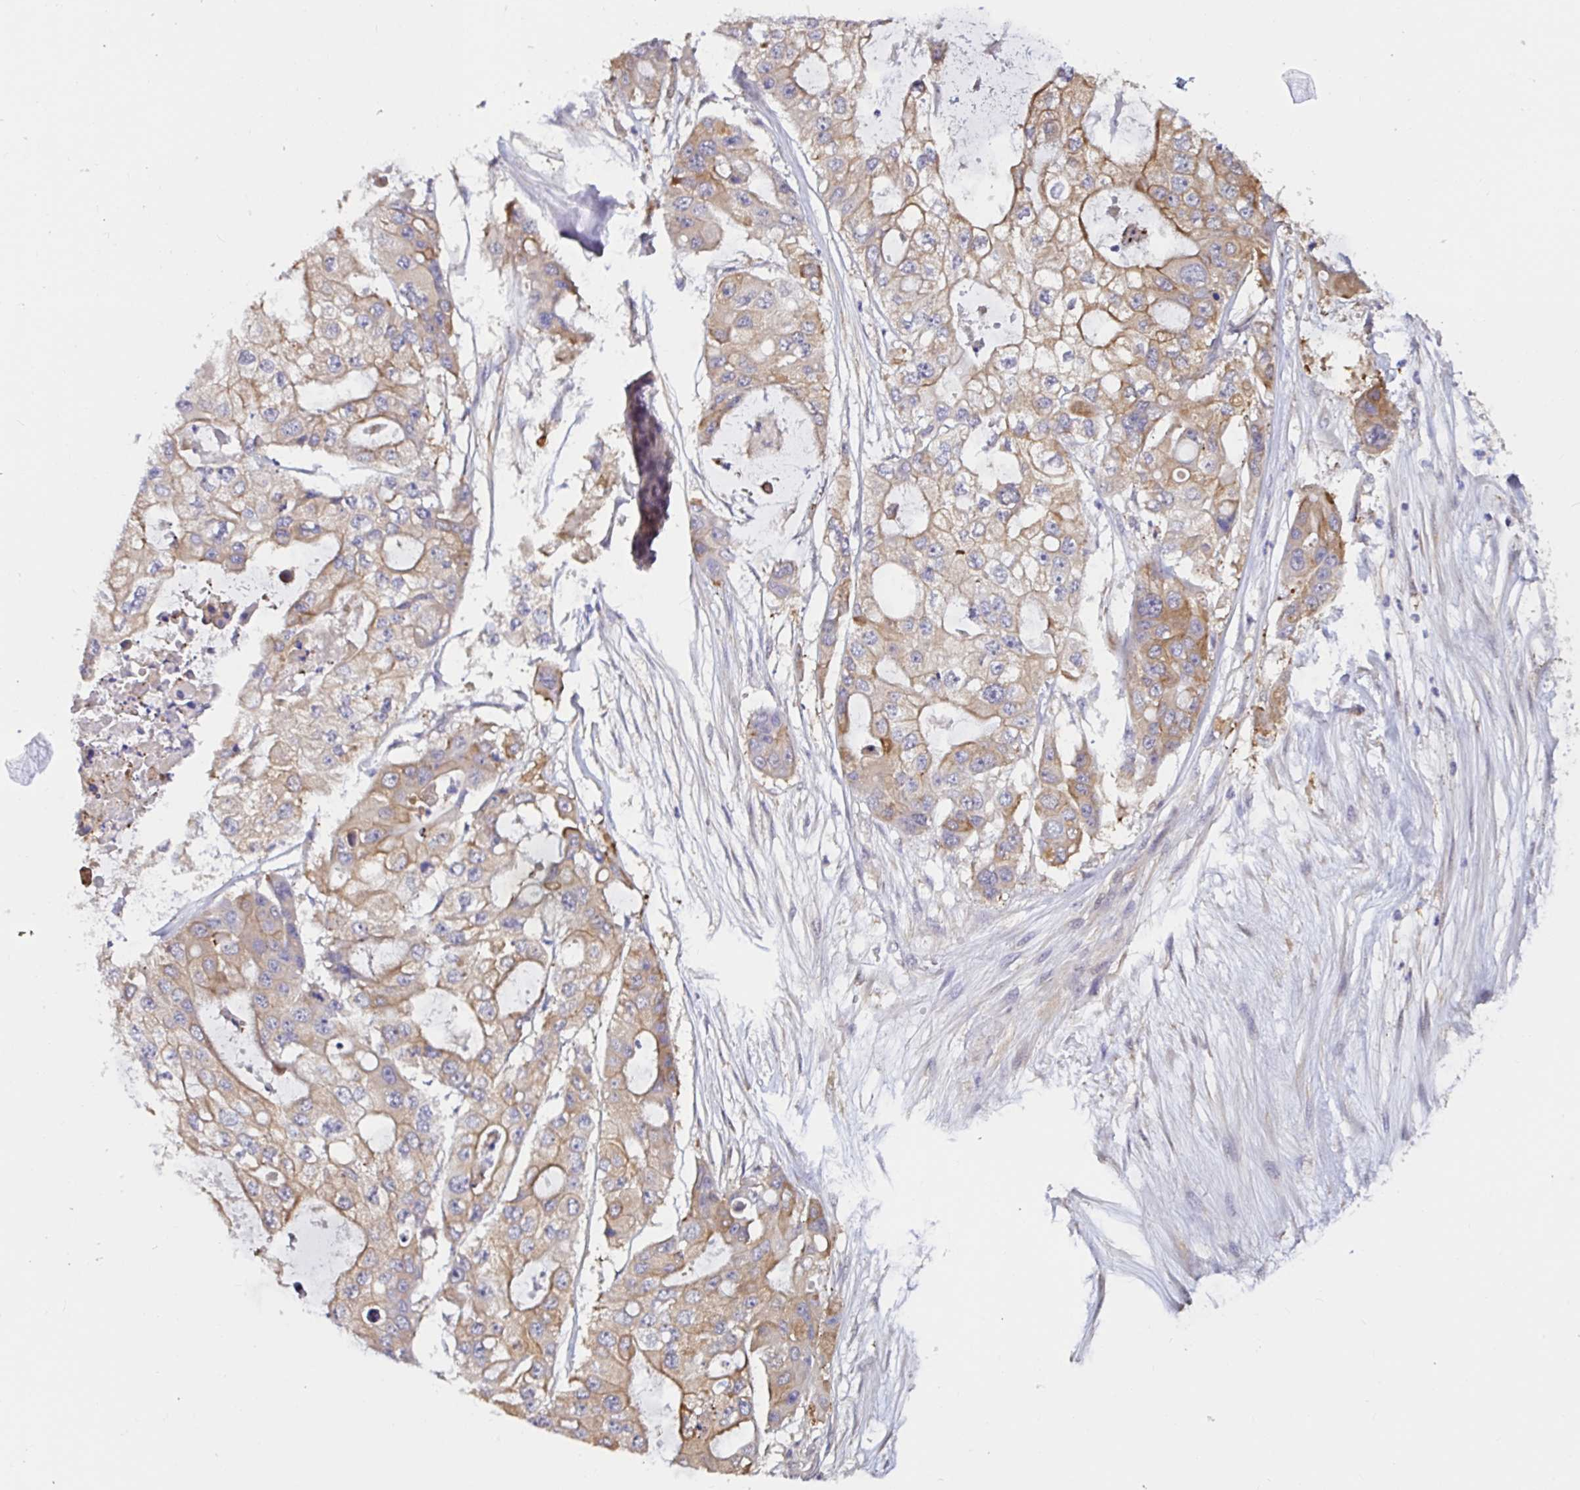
{"staining": {"intensity": "moderate", "quantity": ">75%", "location": "cytoplasmic/membranous"}, "tissue": "ovarian cancer", "cell_type": "Tumor cells", "image_type": "cancer", "snomed": [{"axis": "morphology", "description": "Cystadenocarcinoma, serous, NOS"}, {"axis": "topography", "description": "Ovary"}], "caption": "DAB (3,3'-diaminobenzidine) immunohistochemical staining of human serous cystadenocarcinoma (ovarian) shows moderate cytoplasmic/membranous protein positivity in approximately >75% of tumor cells.", "gene": "RSRP1", "patient": {"sex": "female", "age": 56}}